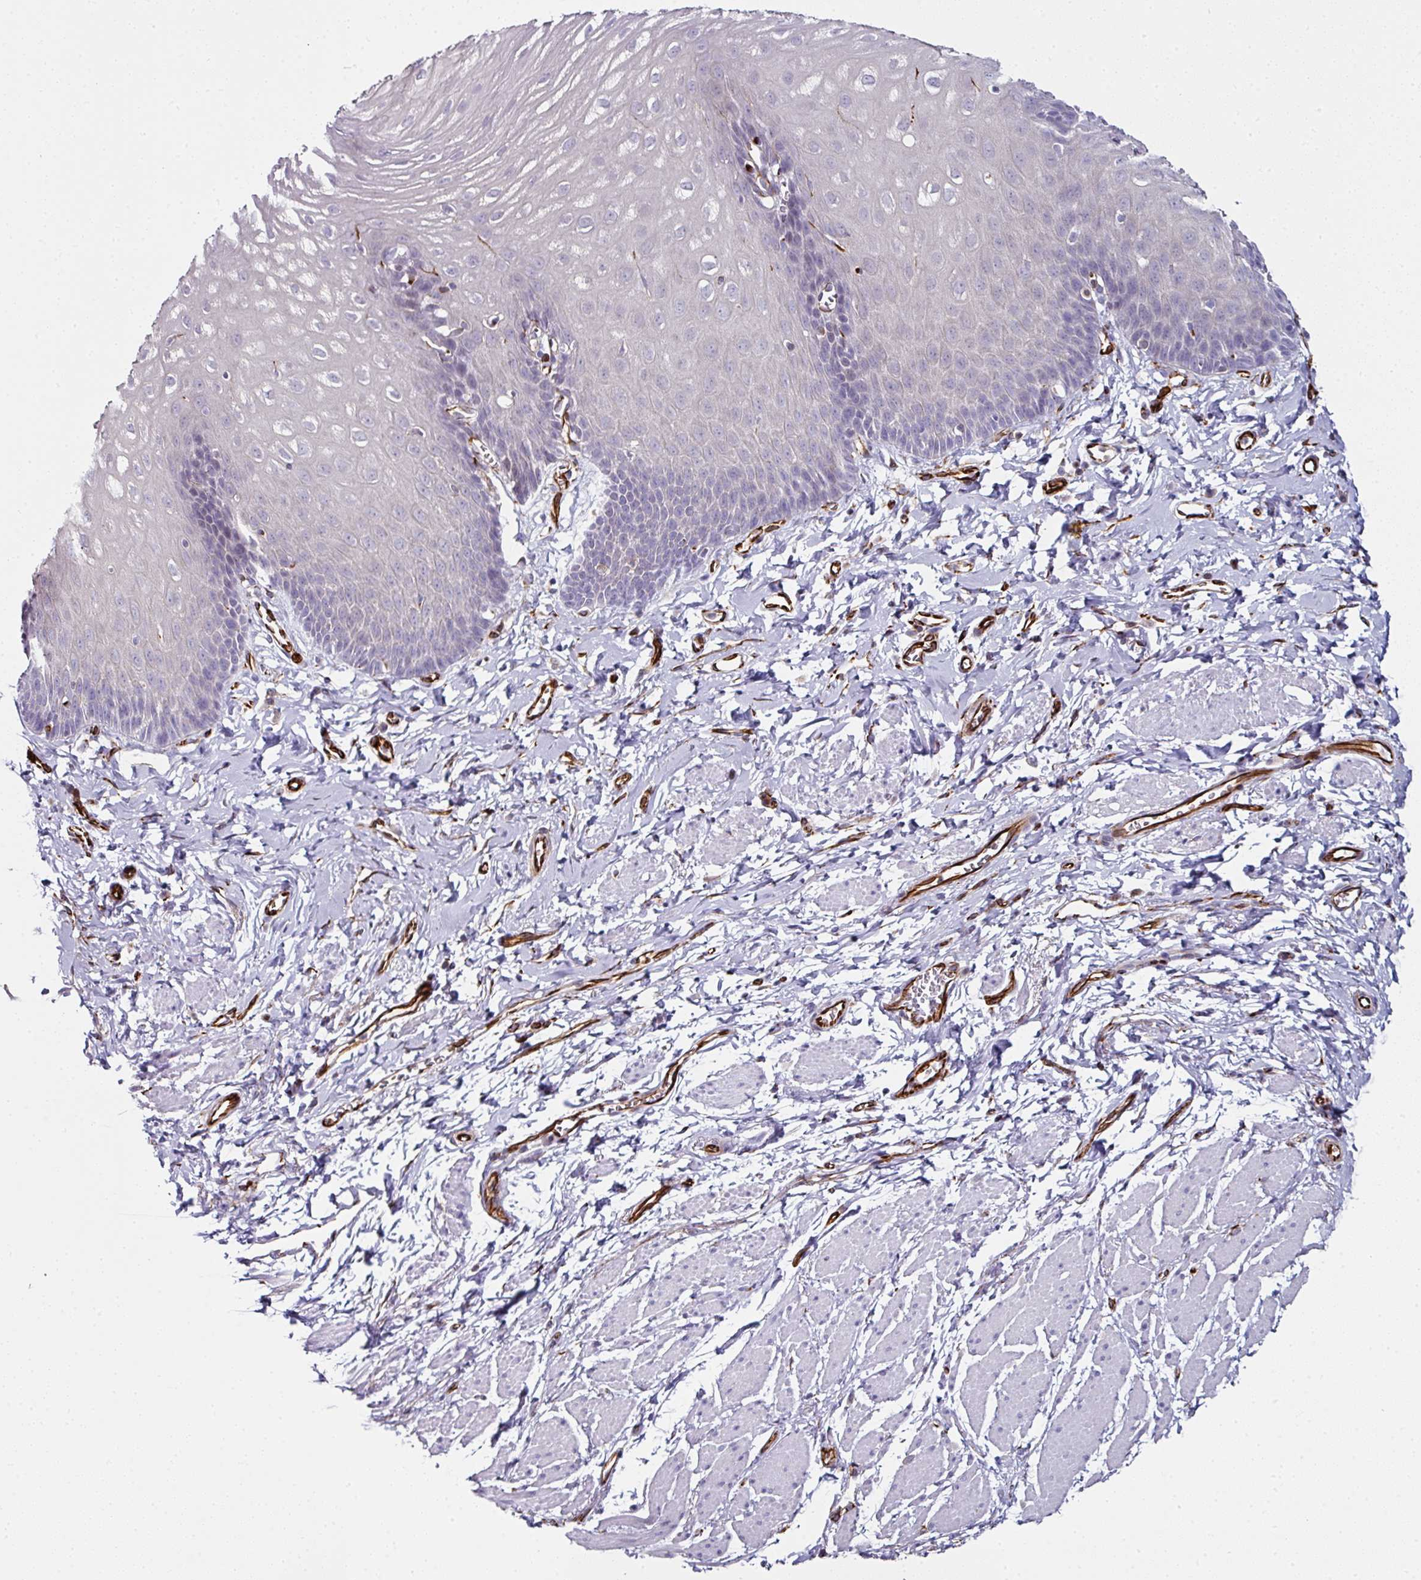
{"staining": {"intensity": "negative", "quantity": "none", "location": "none"}, "tissue": "esophagus", "cell_type": "Squamous epithelial cells", "image_type": "normal", "snomed": [{"axis": "morphology", "description": "Normal tissue, NOS"}, {"axis": "topography", "description": "Esophagus"}], "caption": "Immunohistochemistry (IHC) photomicrograph of unremarkable esophagus stained for a protein (brown), which demonstrates no expression in squamous epithelial cells.", "gene": "TMPRSS9", "patient": {"sex": "male", "age": 70}}